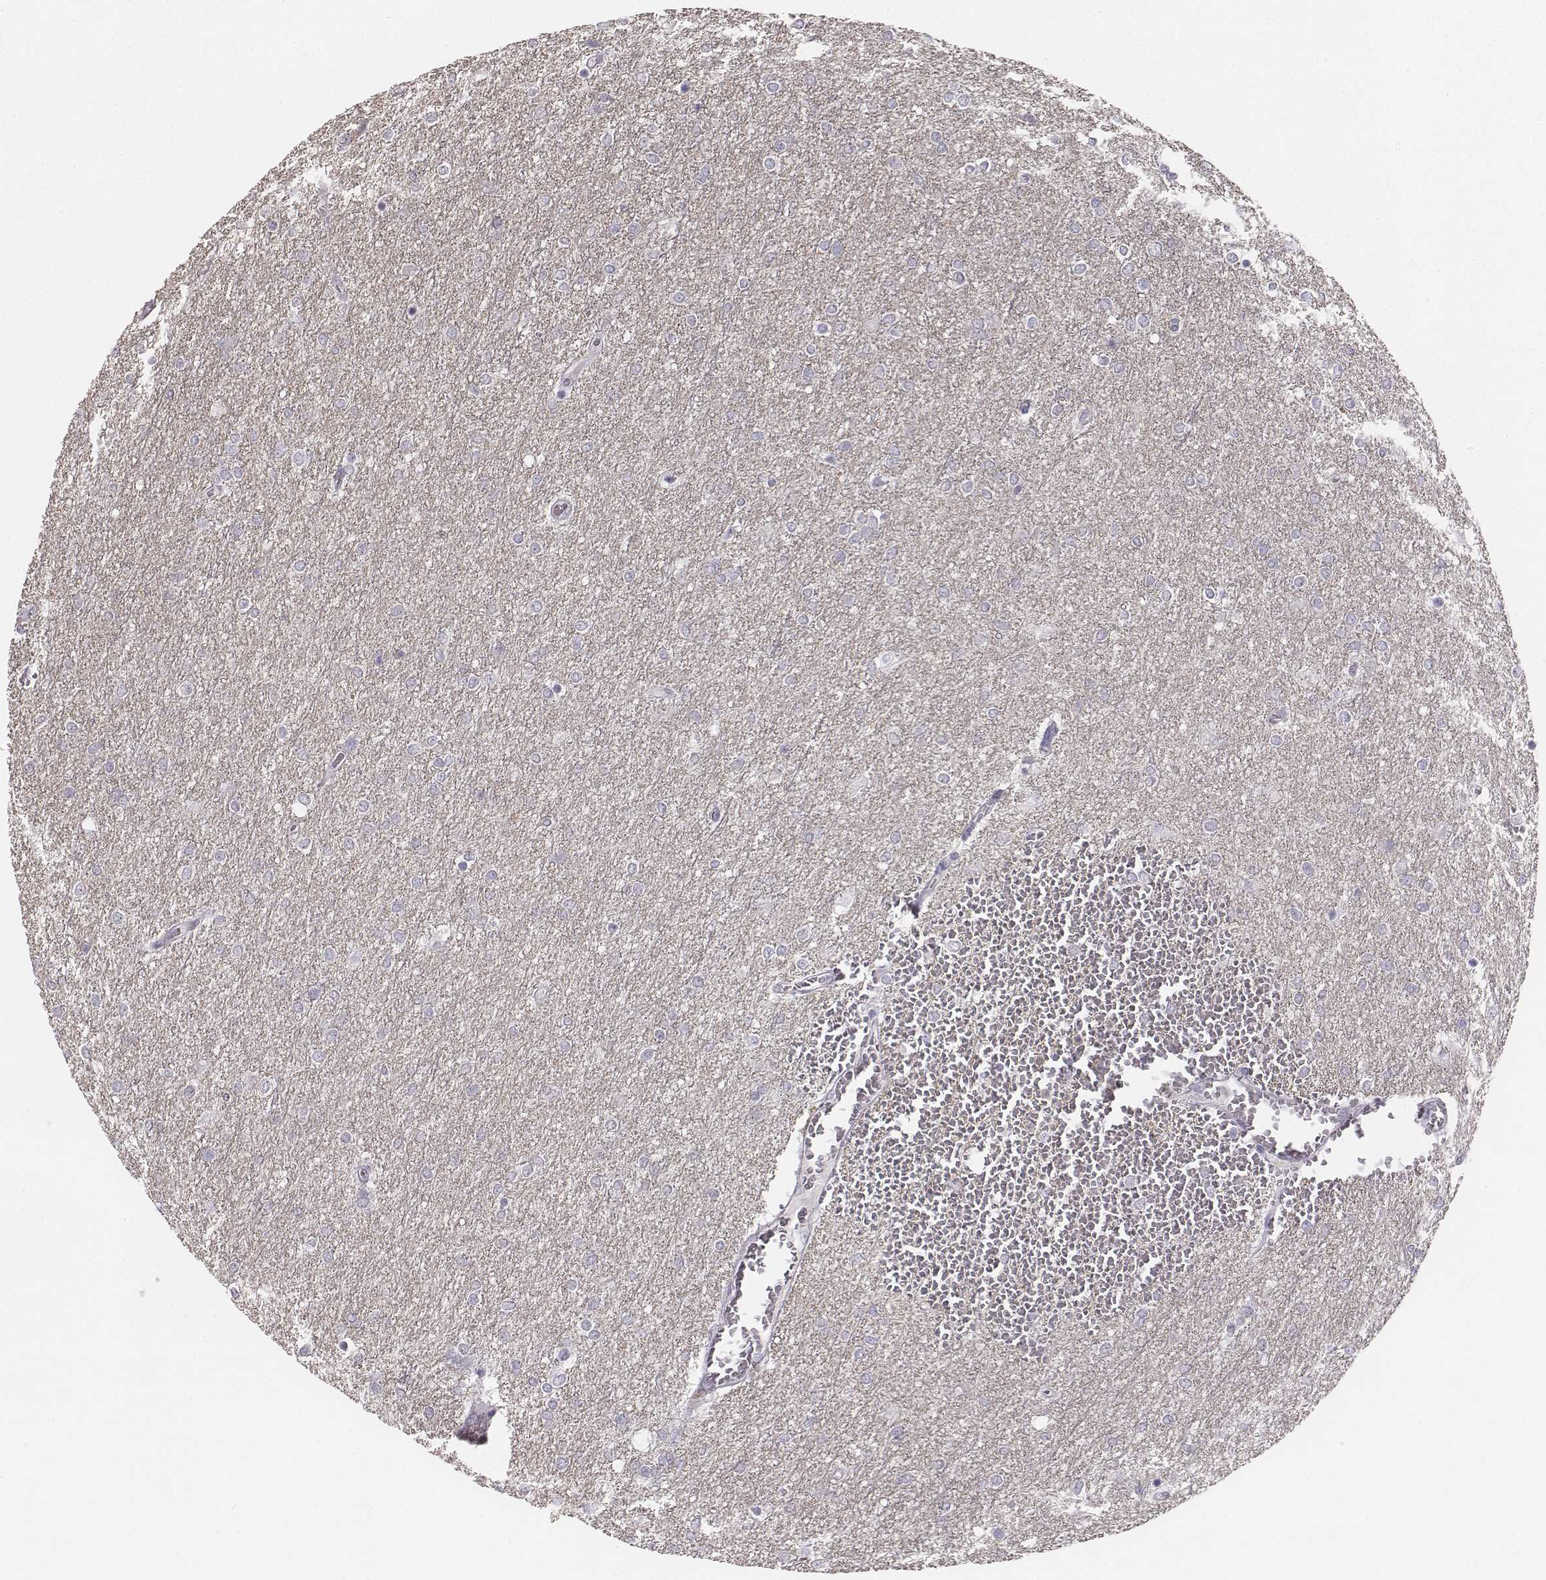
{"staining": {"intensity": "negative", "quantity": "none", "location": "none"}, "tissue": "glioma", "cell_type": "Tumor cells", "image_type": "cancer", "snomed": [{"axis": "morphology", "description": "Glioma, malignant, High grade"}, {"axis": "topography", "description": "Brain"}], "caption": "High power microscopy histopathology image of an immunohistochemistry photomicrograph of high-grade glioma (malignant), revealing no significant positivity in tumor cells.", "gene": "PBK", "patient": {"sex": "female", "age": 61}}